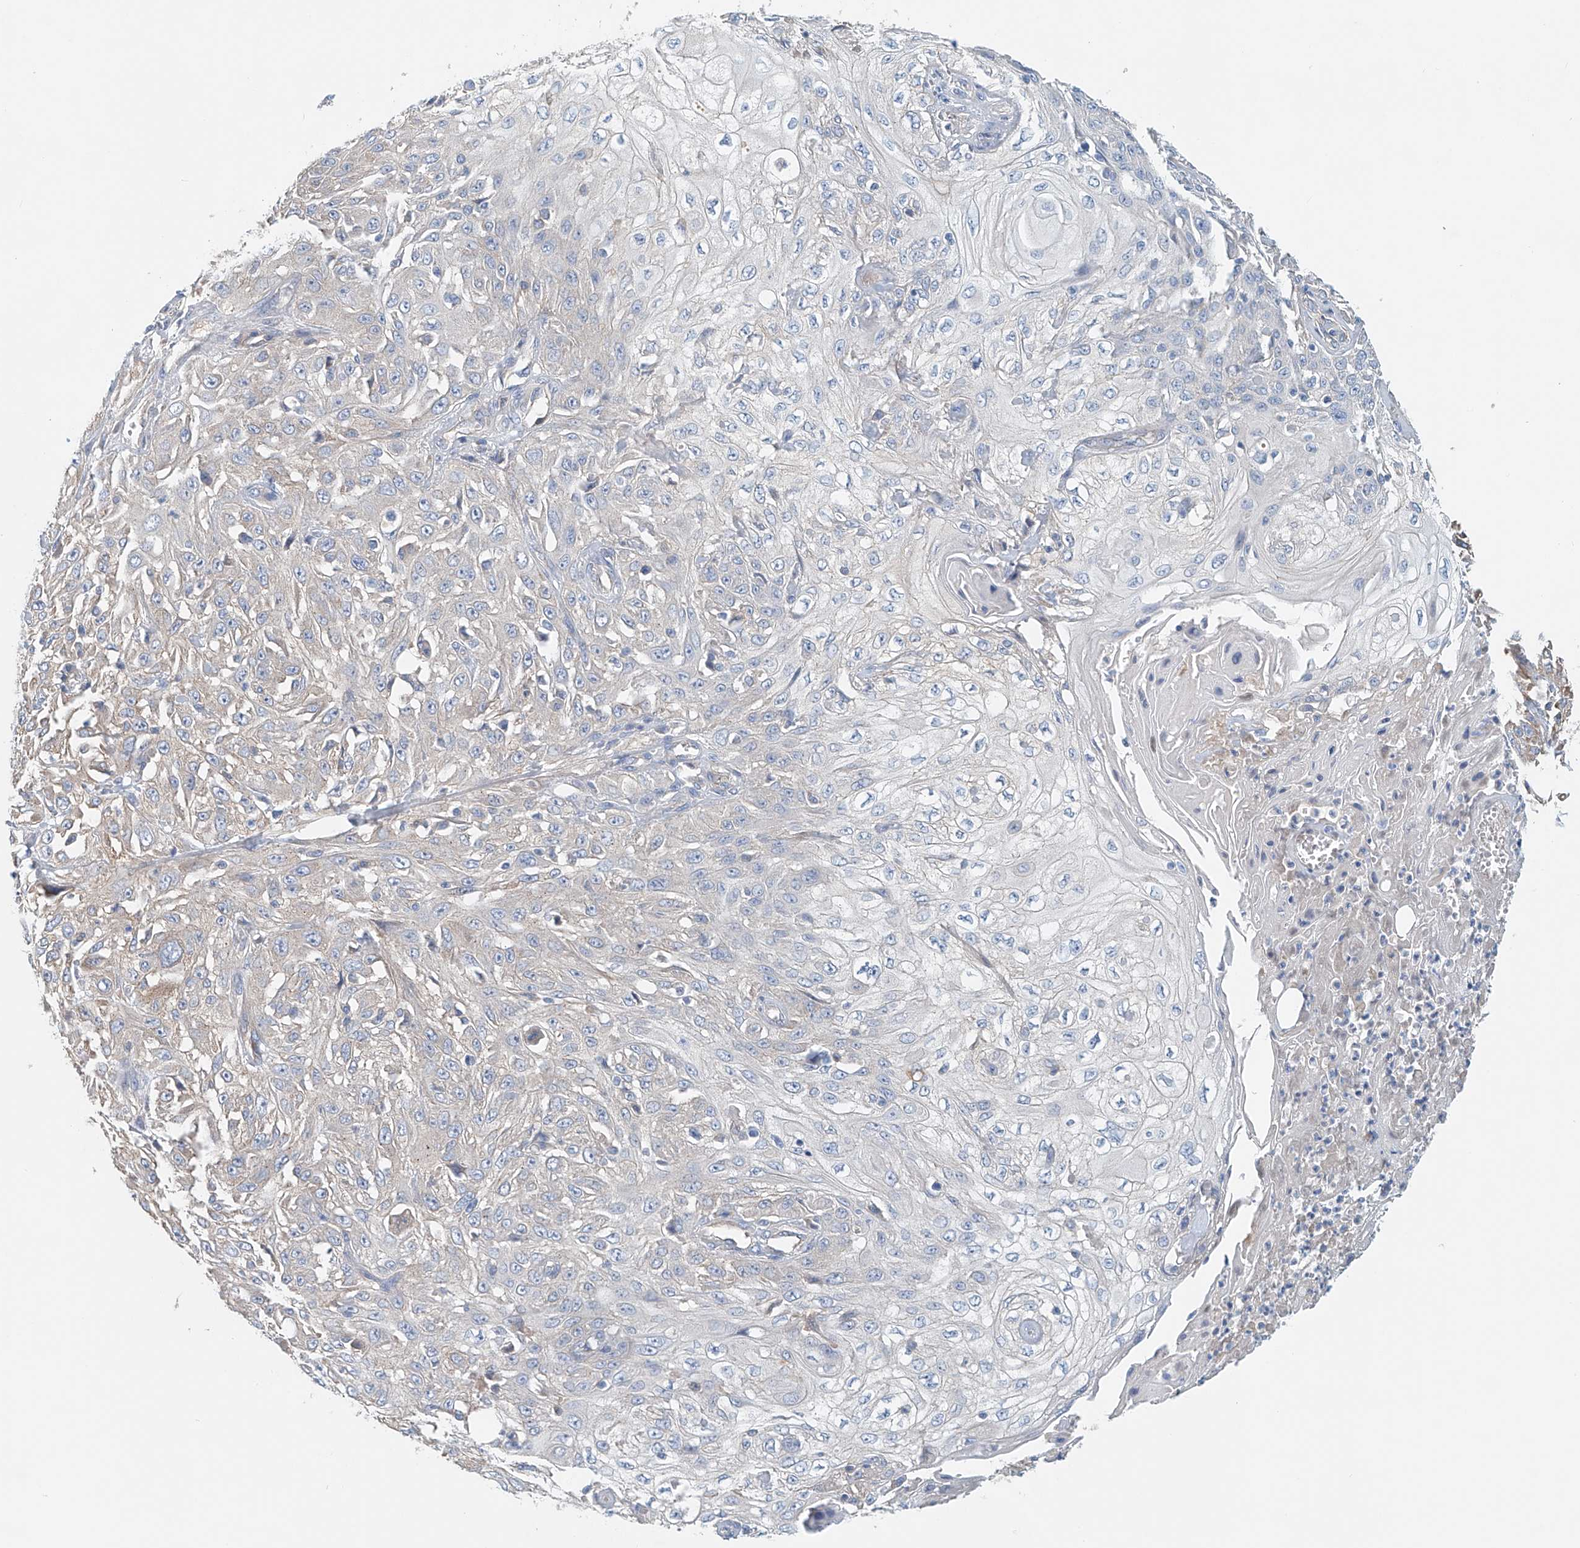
{"staining": {"intensity": "negative", "quantity": "none", "location": "none"}, "tissue": "skin cancer", "cell_type": "Tumor cells", "image_type": "cancer", "snomed": [{"axis": "morphology", "description": "Squamous cell carcinoma, NOS"}, {"axis": "morphology", "description": "Squamous cell carcinoma, metastatic, NOS"}, {"axis": "topography", "description": "Skin"}, {"axis": "topography", "description": "Lymph node"}], "caption": "This is an immunohistochemistry (IHC) histopathology image of skin metastatic squamous cell carcinoma. There is no positivity in tumor cells.", "gene": "FRYL", "patient": {"sex": "male", "age": 75}}